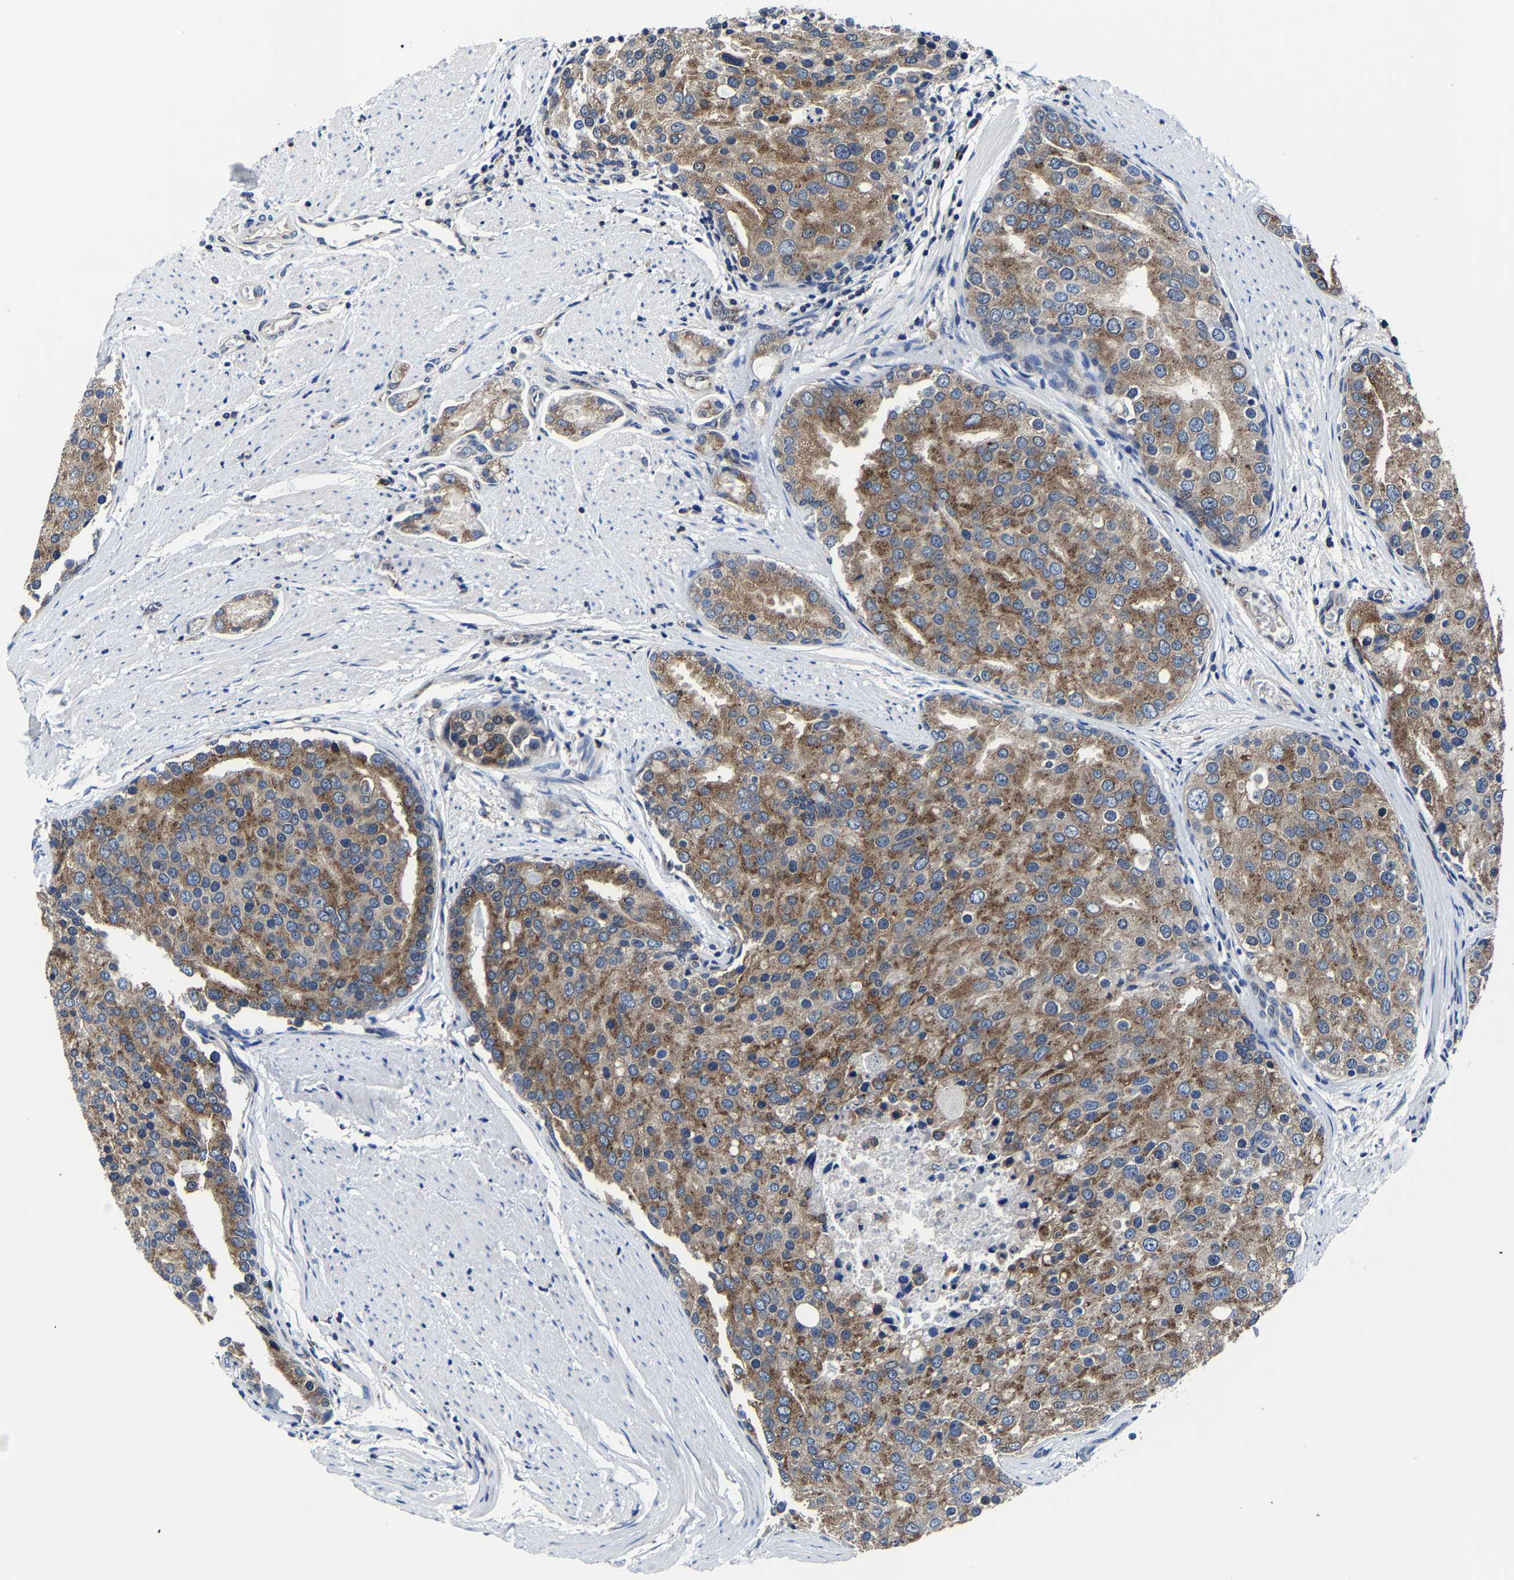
{"staining": {"intensity": "moderate", "quantity": ">75%", "location": "cytoplasmic/membranous"}, "tissue": "prostate cancer", "cell_type": "Tumor cells", "image_type": "cancer", "snomed": [{"axis": "morphology", "description": "Adenocarcinoma, High grade"}, {"axis": "topography", "description": "Prostate"}], "caption": "Immunohistochemical staining of prostate adenocarcinoma (high-grade) reveals medium levels of moderate cytoplasmic/membranous positivity in about >75% of tumor cells. The staining was performed using DAB (3,3'-diaminobenzidine), with brown indicating positive protein expression. Nuclei are stained blue with hematoxylin.", "gene": "EBAG9", "patient": {"sex": "male", "age": 50}}